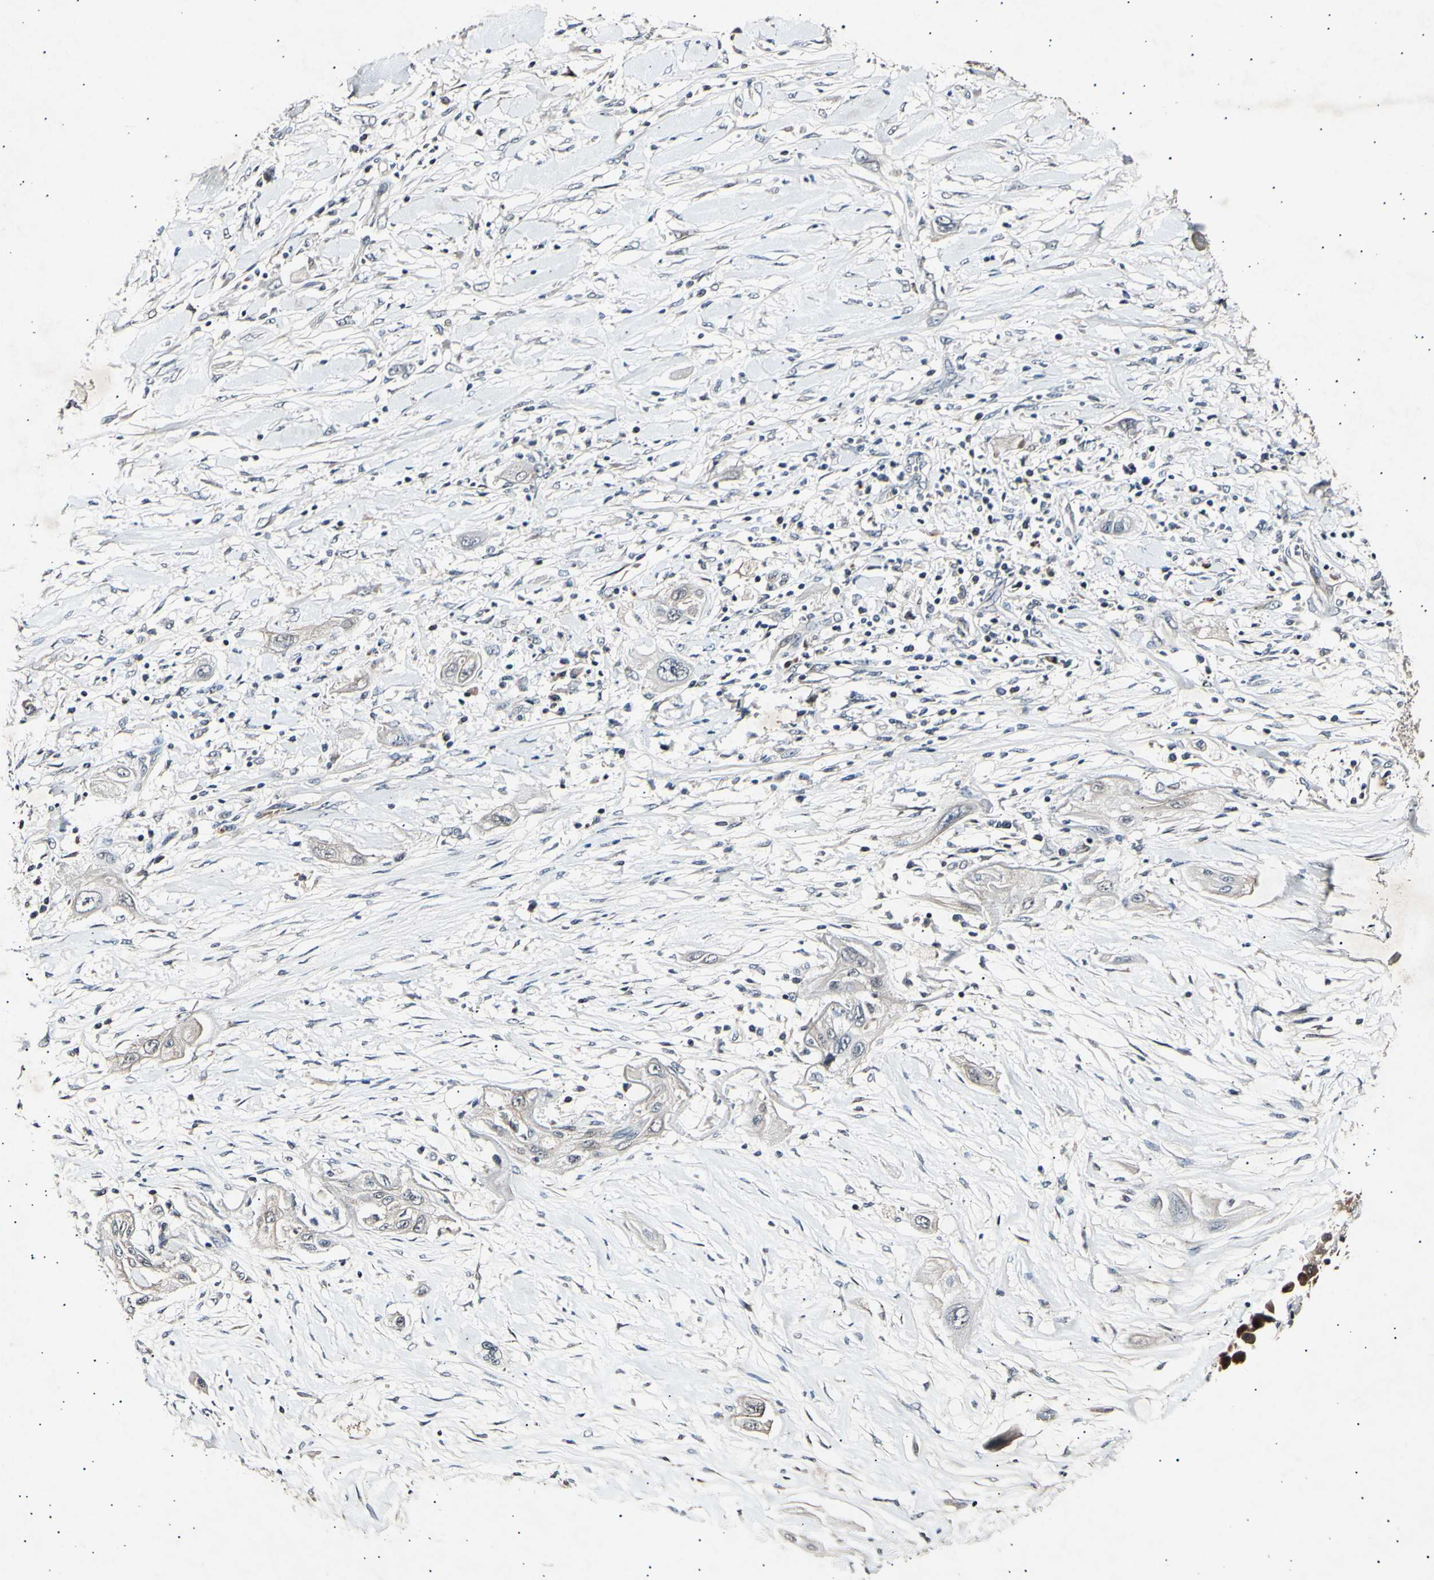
{"staining": {"intensity": "negative", "quantity": "none", "location": "none"}, "tissue": "lung cancer", "cell_type": "Tumor cells", "image_type": "cancer", "snomed": [{"axis": "morphology", "description": "Squamous cell carcinoma, NOS"}, {"axis": "topography", "description": "Lung"}], "caption": "This micrograph is of lung cancer (squamous cell carcinoma) stained with IHC to label a protein in brown with the nuclei are counter-stained blue. There is no staining in tumor cells. Brightfield microscopy of immunohistochemistry (IHC) stained with DAB (3,3'-diaminobenzidine) (brown) and hematoxylin (blue), captured at high magnification.", "gene": "ADCY3", "patient": {"sex": "female", "age": 47}}